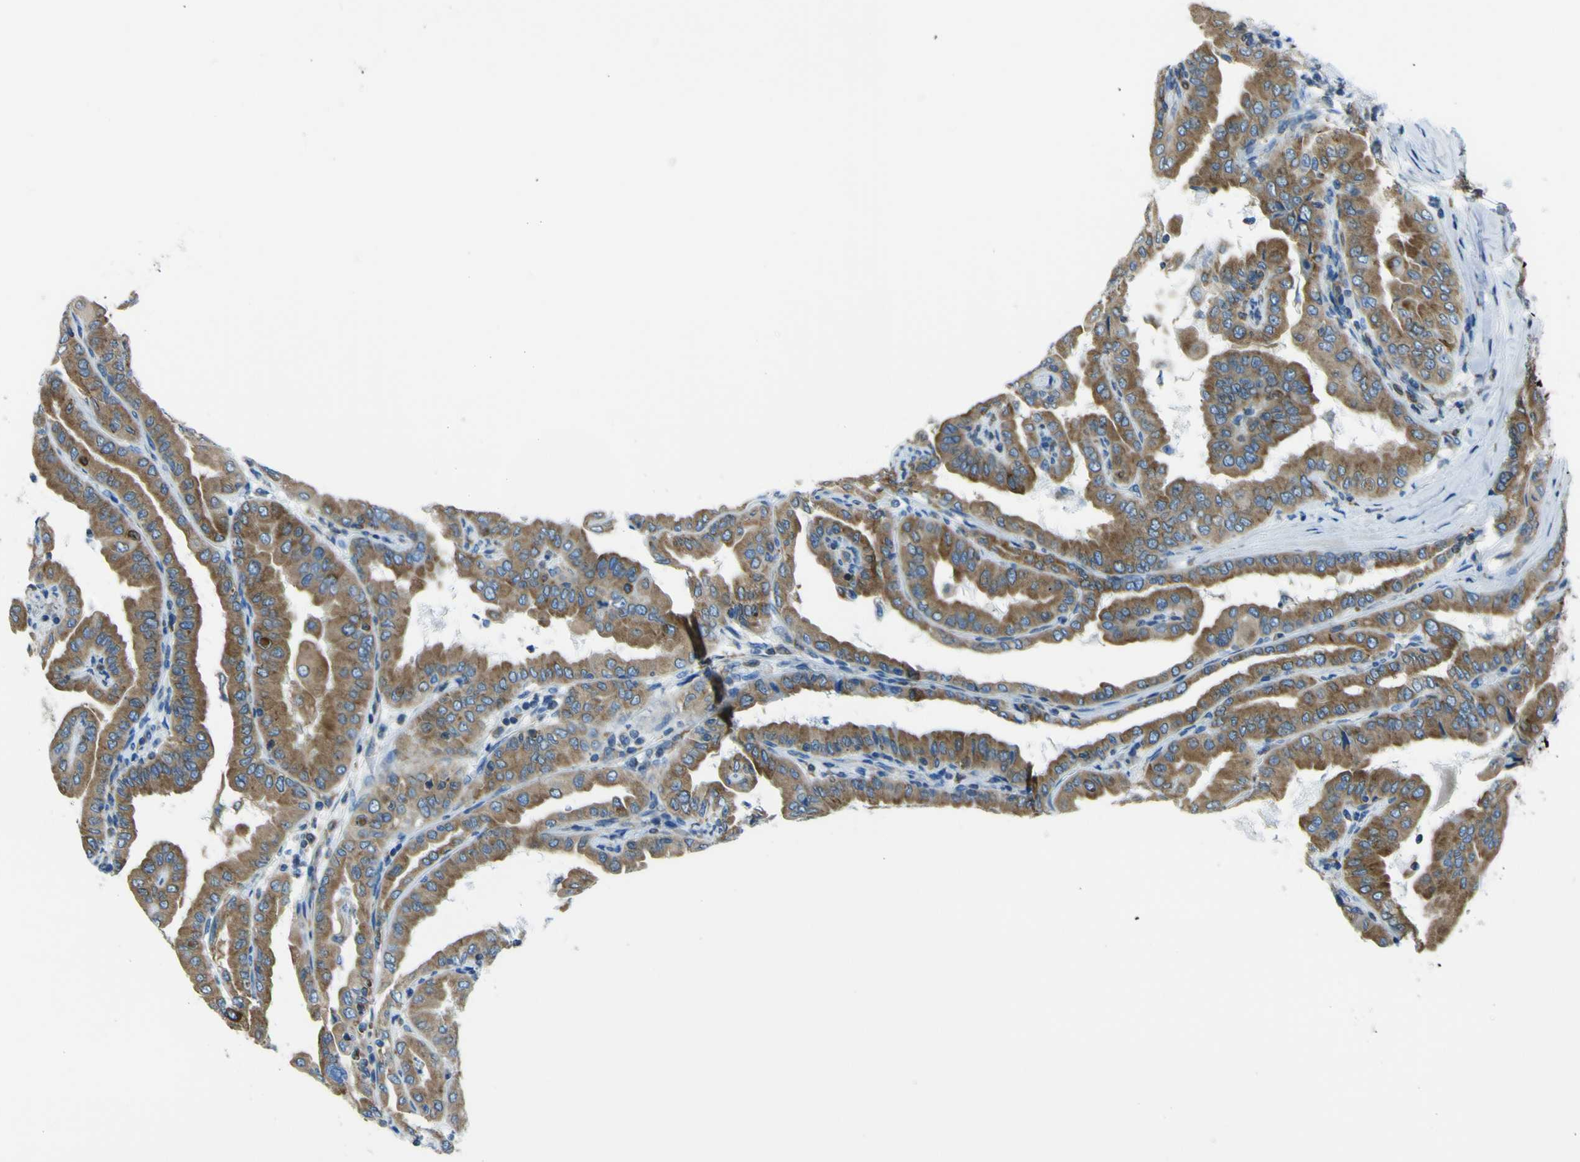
{"staining": {"intensity": "moderate", "quantity": ">75%", "location": "cytoplasmic/membranous"}, "tissue": "thyroid cancer", "cell_type": "Tumor cells", "image_type": "cancer", "snomed": [{"axis": "morphology", "description": "Papillary adenocarcinoma, NOS"}, {"axis": "topography", "description": "Thyroid gland"}], "caption": "Protein expression analysis of thyroid cancer shows moderate cytoplasmic/membranous expression in about >75% of tumor cells.", "gene": "STIM1", "patient": {"sex": "male", "age": 33}}